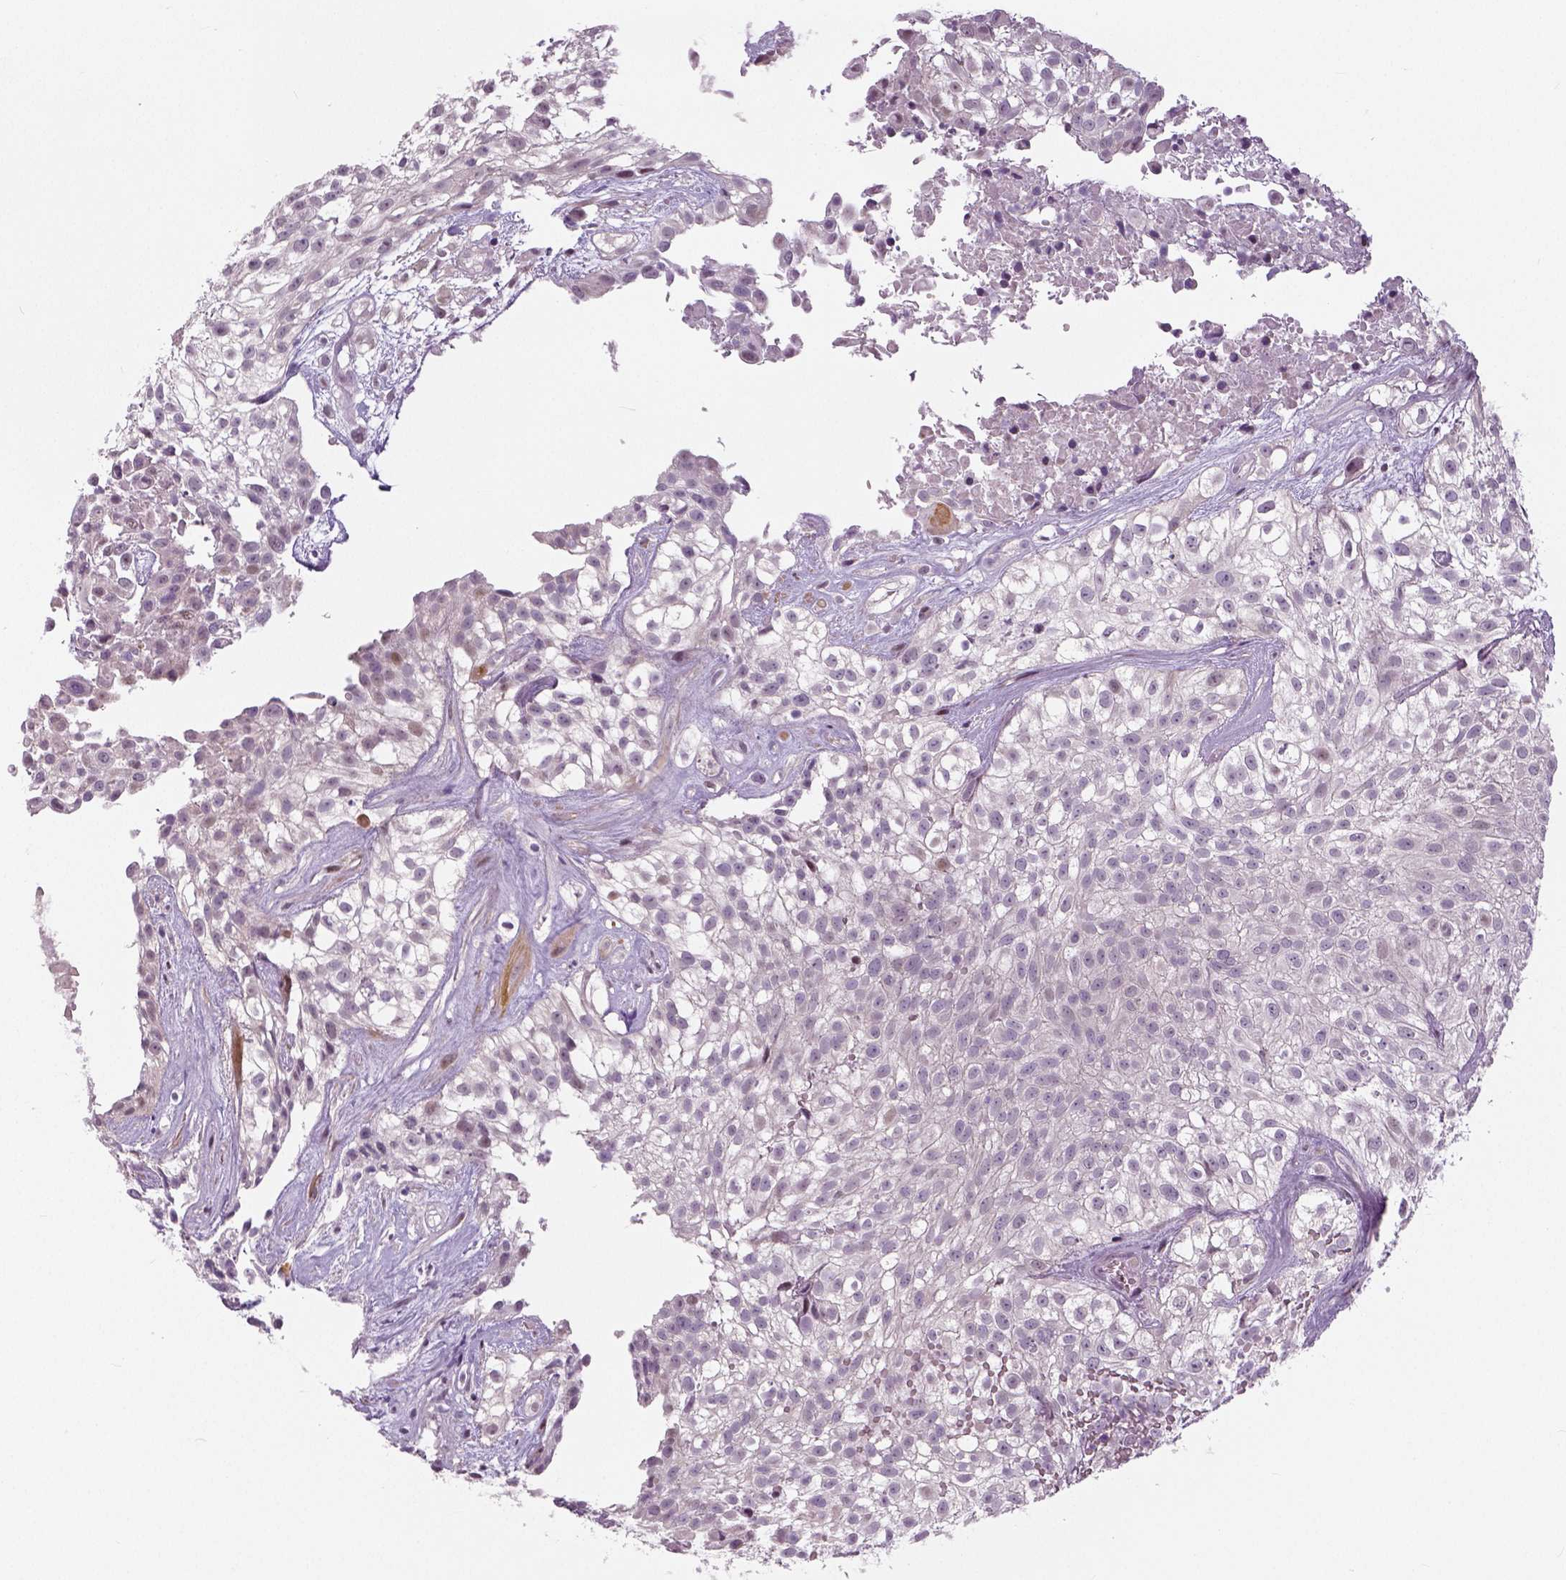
{"staining": {"intensity": "negative", "quantity": "none", "location": "none"}, "tissue": "urothelial cancer", "cell_type": "Tumor cells", "image_type": "cancer", "snomed": [{"axis": "morphology", "description": "Urothelial carcinoma, High grade"}, {"axis": "topography", "description": "Urinary bladder"}], "caption": "An image of urothelial cancer stained for a protein demonstrates no brown staining in tumor cells.", "gene": "NECAB1", "patient": {"sex": "male", "age": 56}}